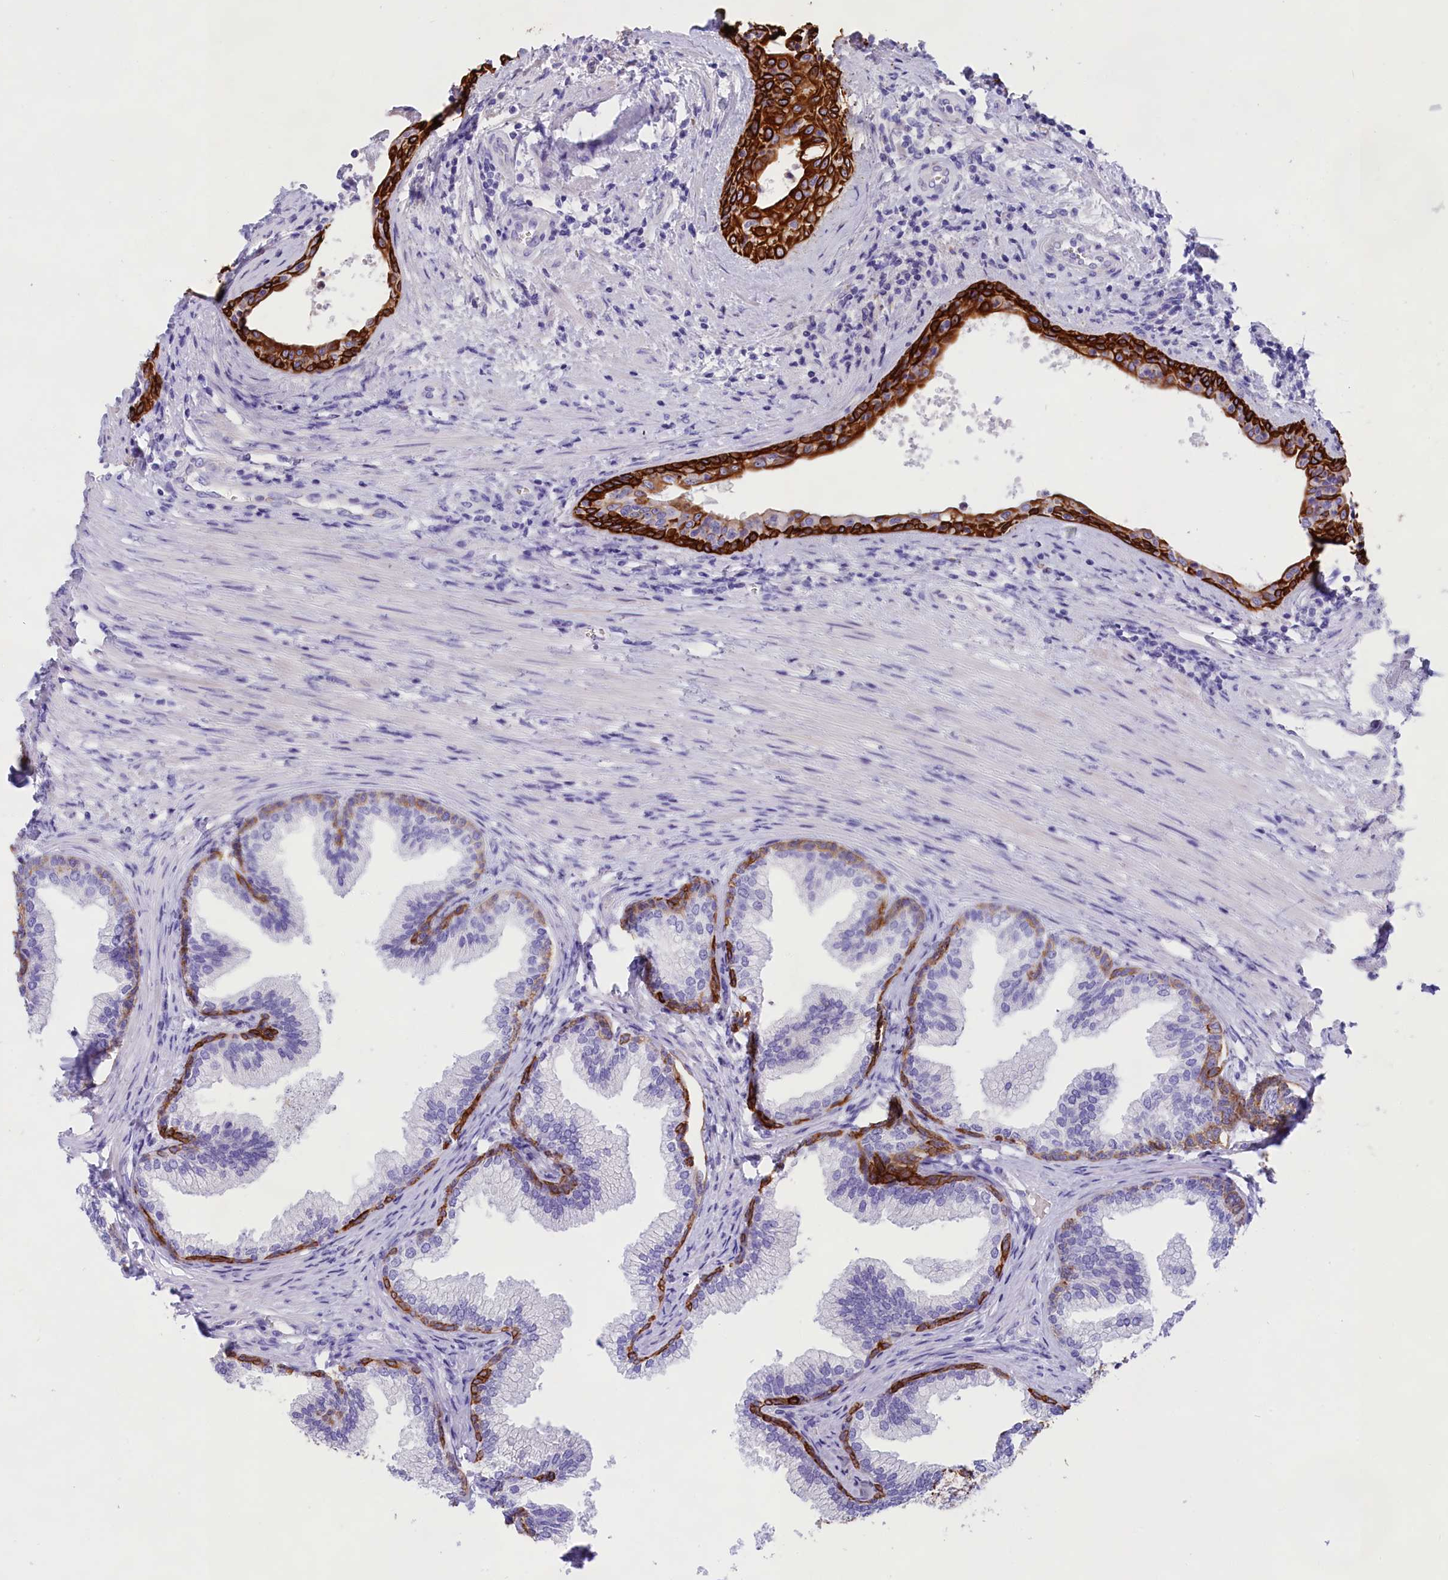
{"staining": {"intensity": "strong", "quantity": "25%-75%", "location": "cytoplasmic/membranous"}, "tissue": "prostate", "cell_type": "Glandular cells", "image_type": "normal", "snomed": [{"axis": "morphology", "description": "Normal tissue, NOS"}, {"axis": "topography", "description": "Prostate"}], "caption": "Protein staining displays strong cytoplasmic/membranous expression in about 25%-75% of glandular cells in unremarkable prostate.", "gene": "SULT2A1", "patient": {"sex": "male", "age": 76}}